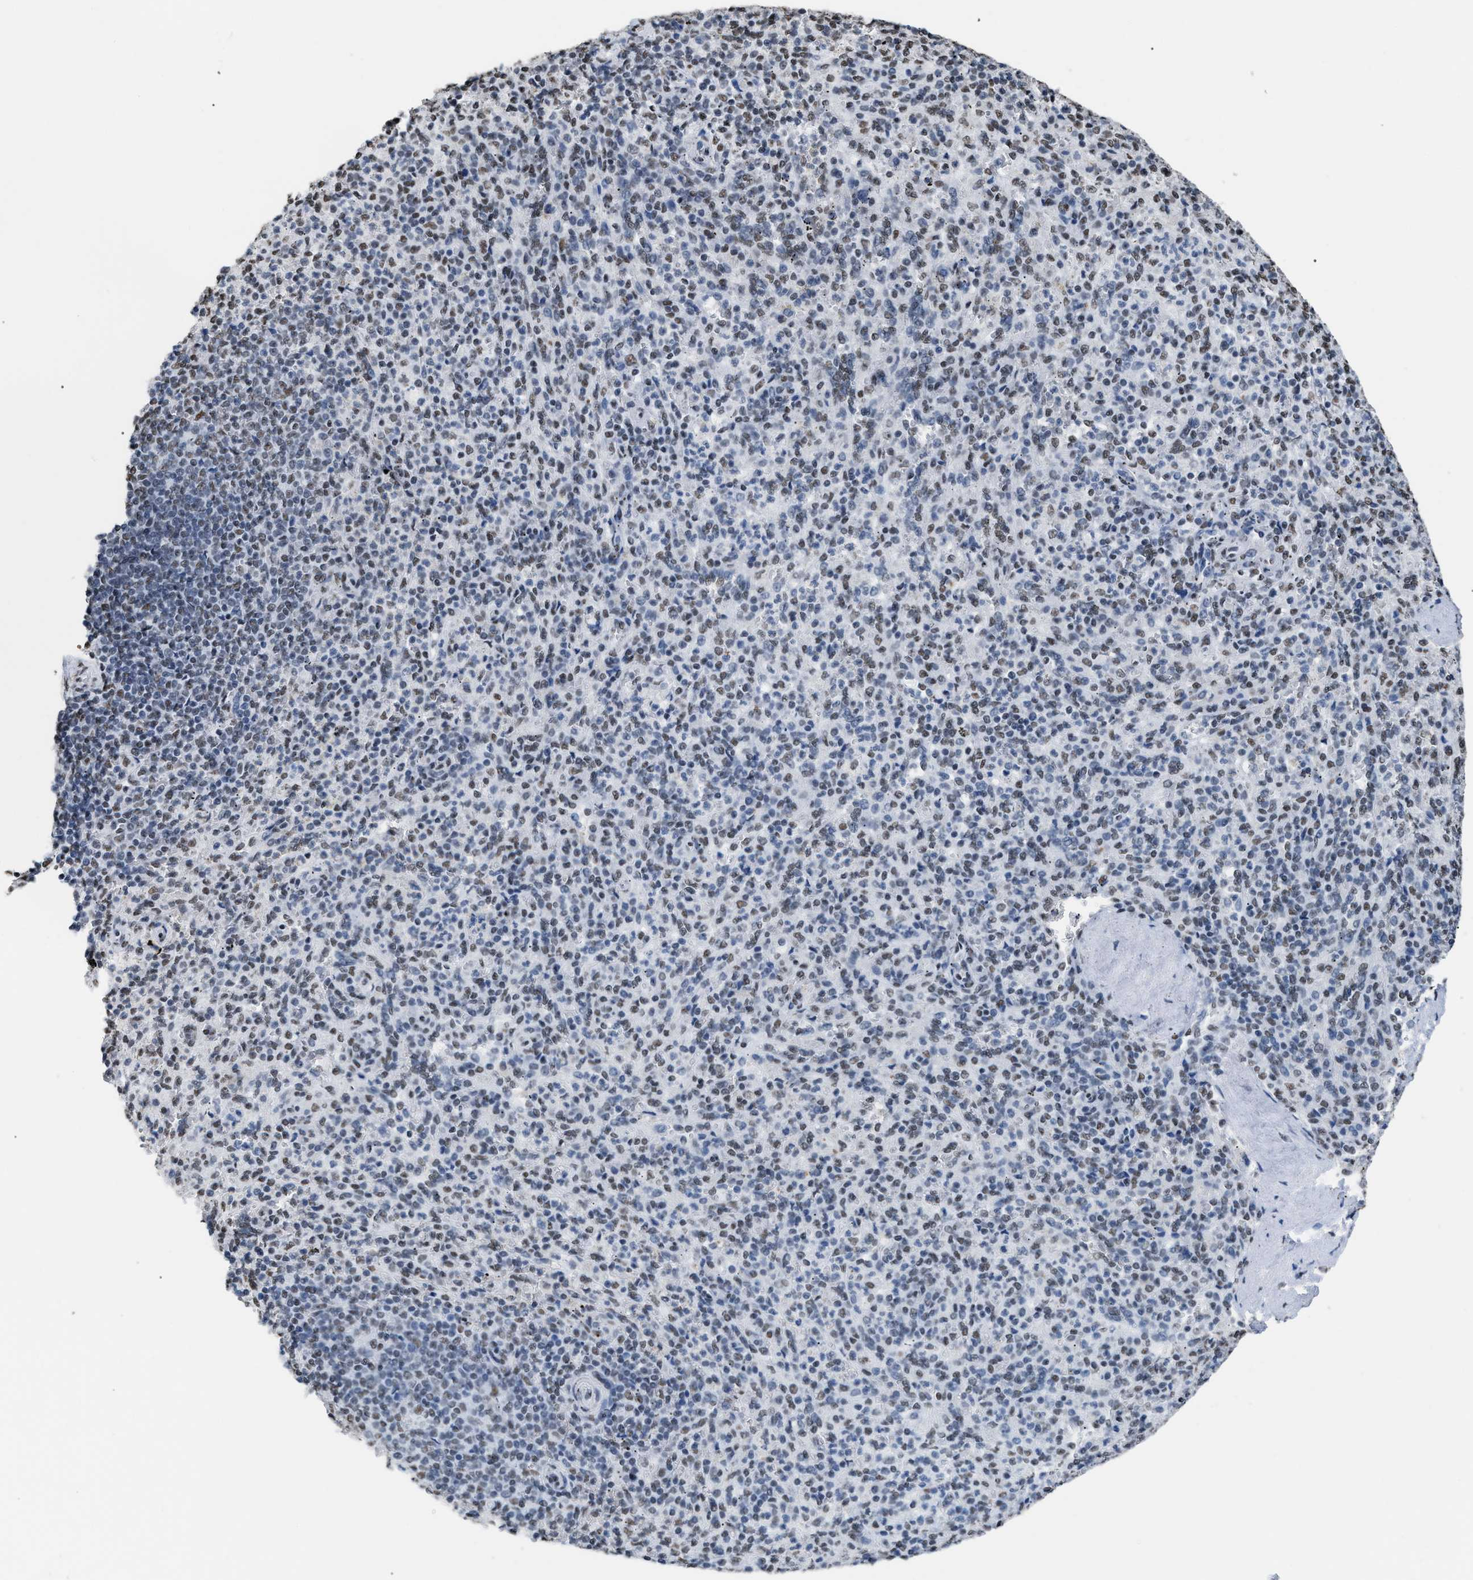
{"staining": {"intensity": "weak", "quantity": "25%-75%", "location": "nuclear"}, "tissue": "spleen", "cell_type": "Cells in red pulp", "image_type": "normal", "snomed": [{"axis": "morphology", "description": "Normal tissue, NOS"}, {"axis": "topography", "description": "Spleen"}], "caption": "Spleen stained for a protein (brown) exhibits weak nuclear positive expression in about 25%-75% of cells in red pulp.", "gene": "CCAR2", "patient": {"sex": "male", "age": 36}}